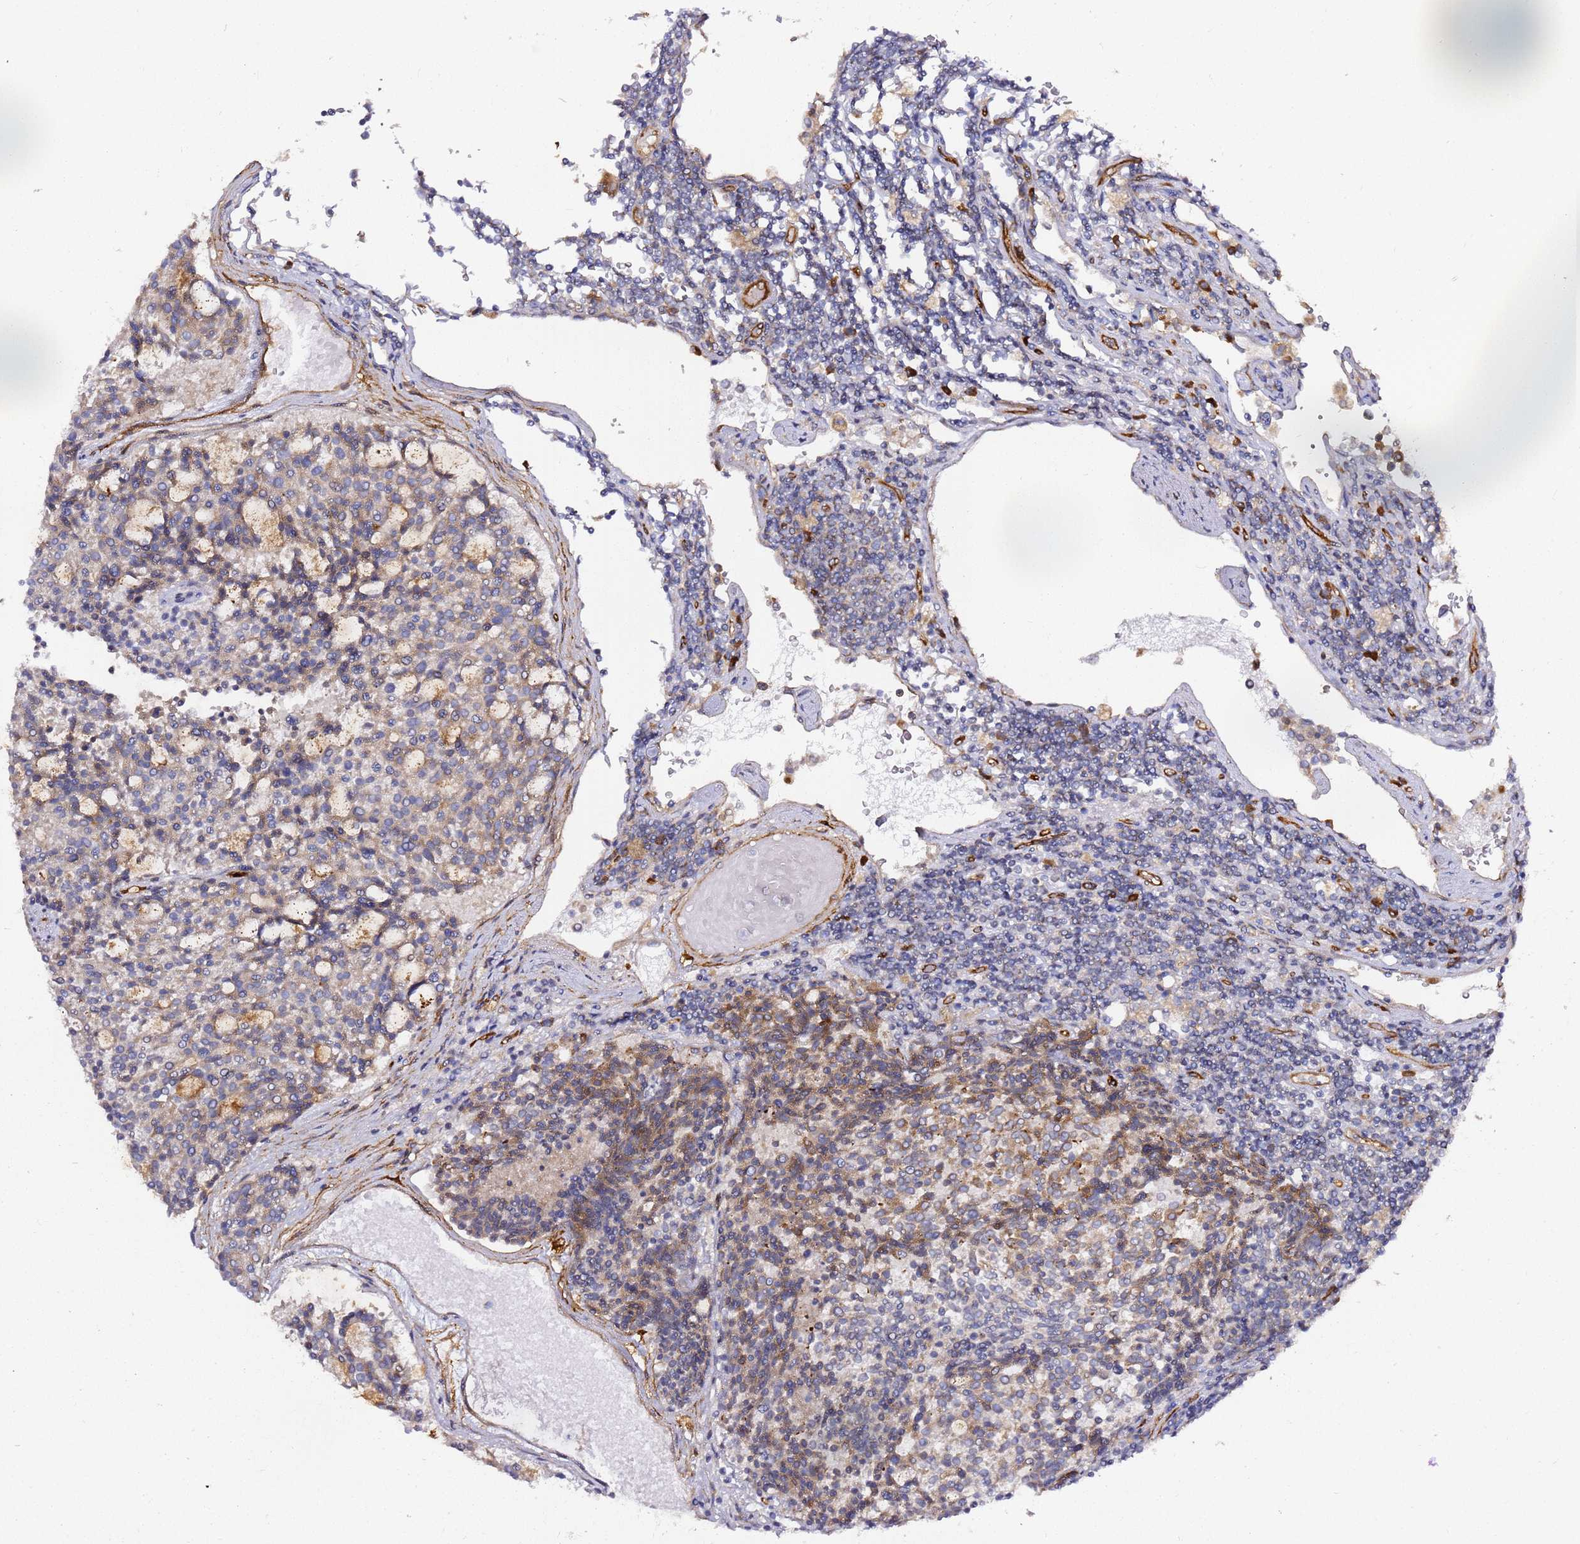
{"staining": {"intensity": "weak", "quantity": "<25%", "location": "cytoplasmic/membranous"}, "tissue": "carcinoid", "cell_type": "Tumor cells", "image_type": "cancer", "snomed": [{"axis": "morphology", "description": "Carcinoid, malignant, NOS"}, {"axis": "topography", "description": "Pancreas"}], "caption": "Immunohistochemistry of human carcinoid shows no expression in tumor cells.", "gene": "KIF7", "patient": {"sex": "female", "age": 54}}